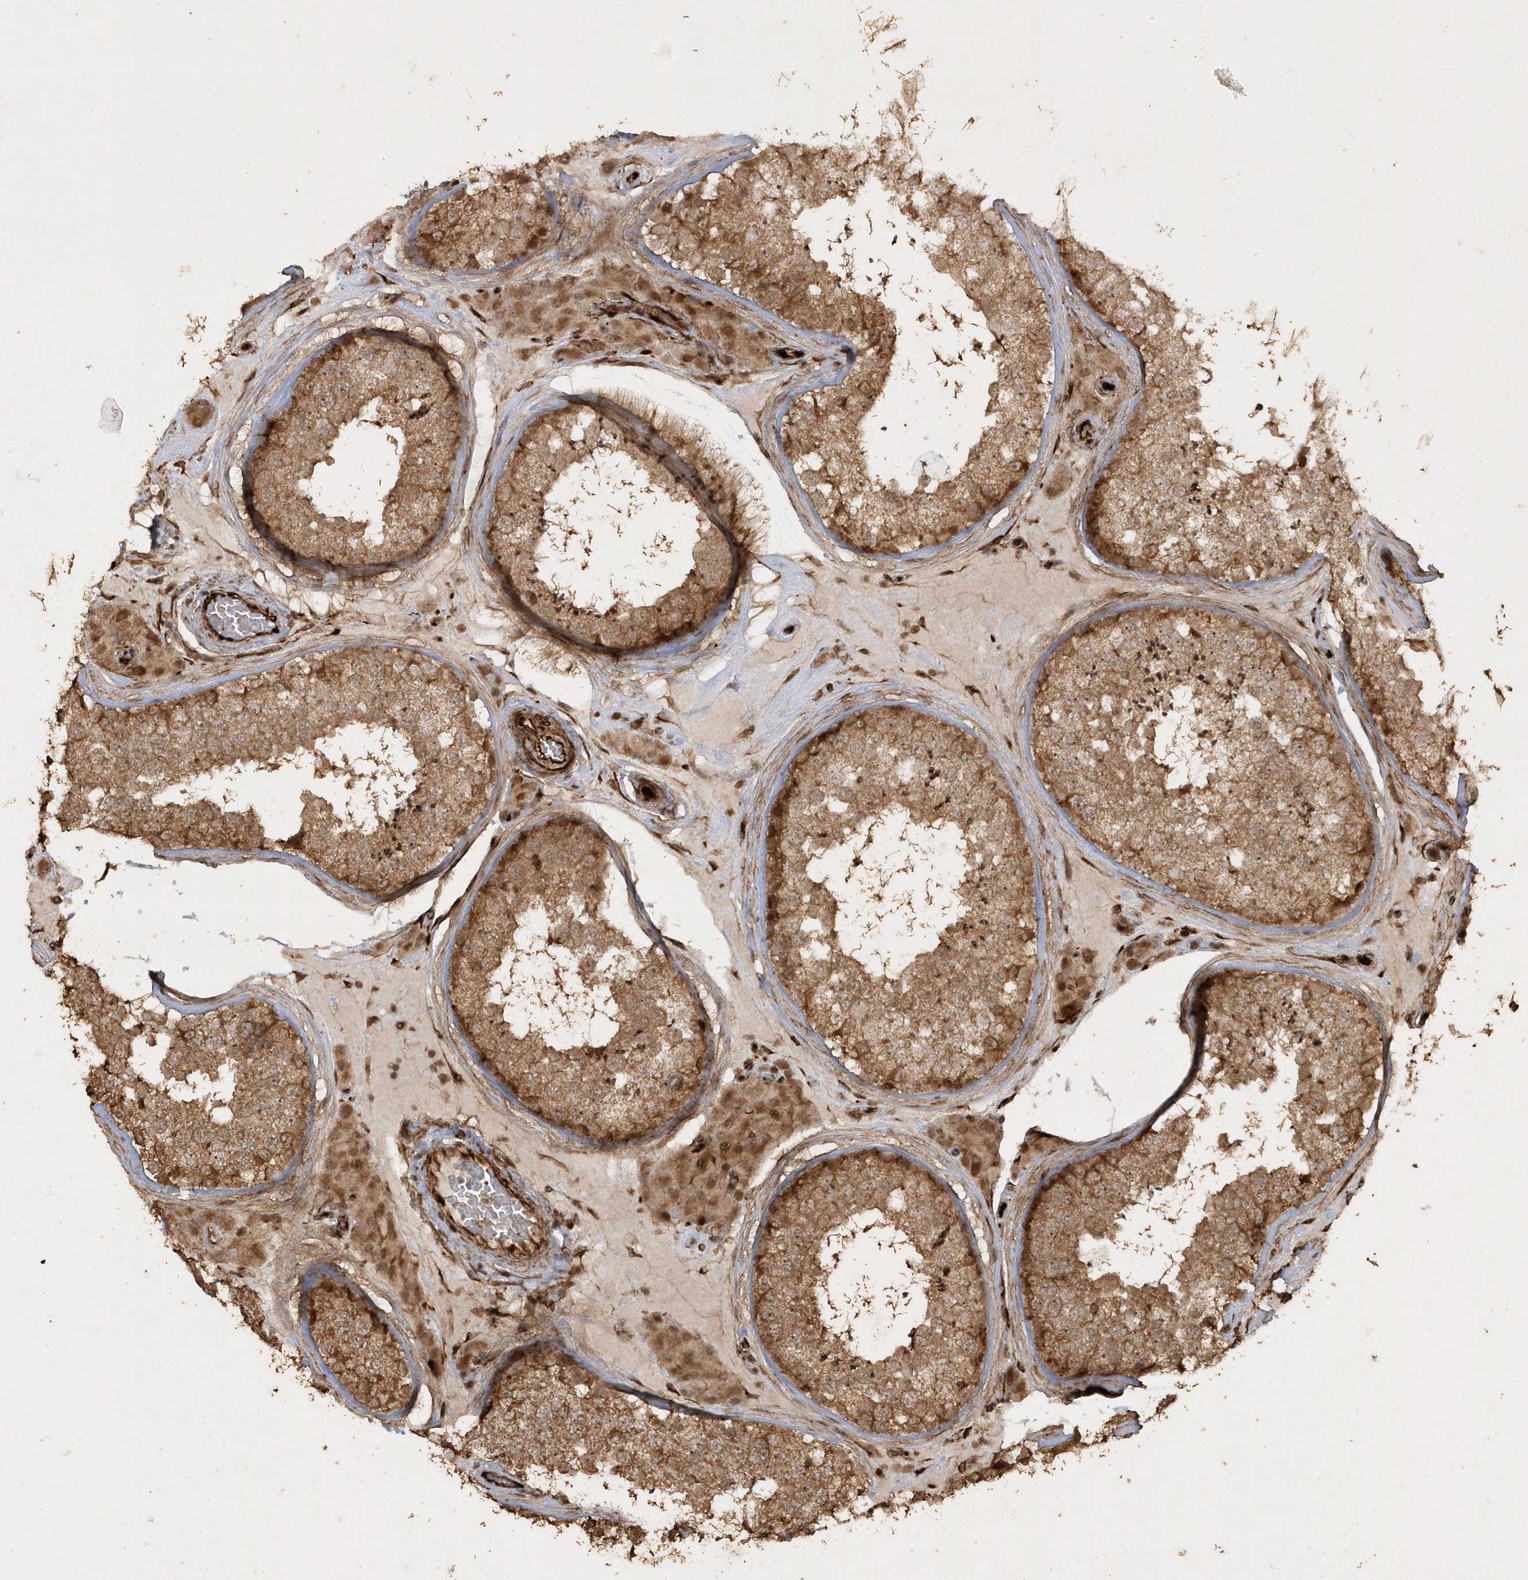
{"staining": {"intensity": "strong", "quantity": ">75%", "location": "cytoplasmic/membranous"}, "tissue": "testis", "cell_type": "Cells in seminiferous ducts", "image_type": "normal", "snomed": [{"axis": "morphology", "description": "Normal tissue, NOS"}, {"axis": "topography", "description": "Testis"}], "caption": "A photomicrograph of human testis stained for a protein displays strong cytoplasmic/membranous brown staining in cells in seminiferous ducts. Ihc stains the protein of interest in brown and the nuclei are stained blue.", "gene": "AVPI1", "patient": {"sex": "male", "age": 46}}